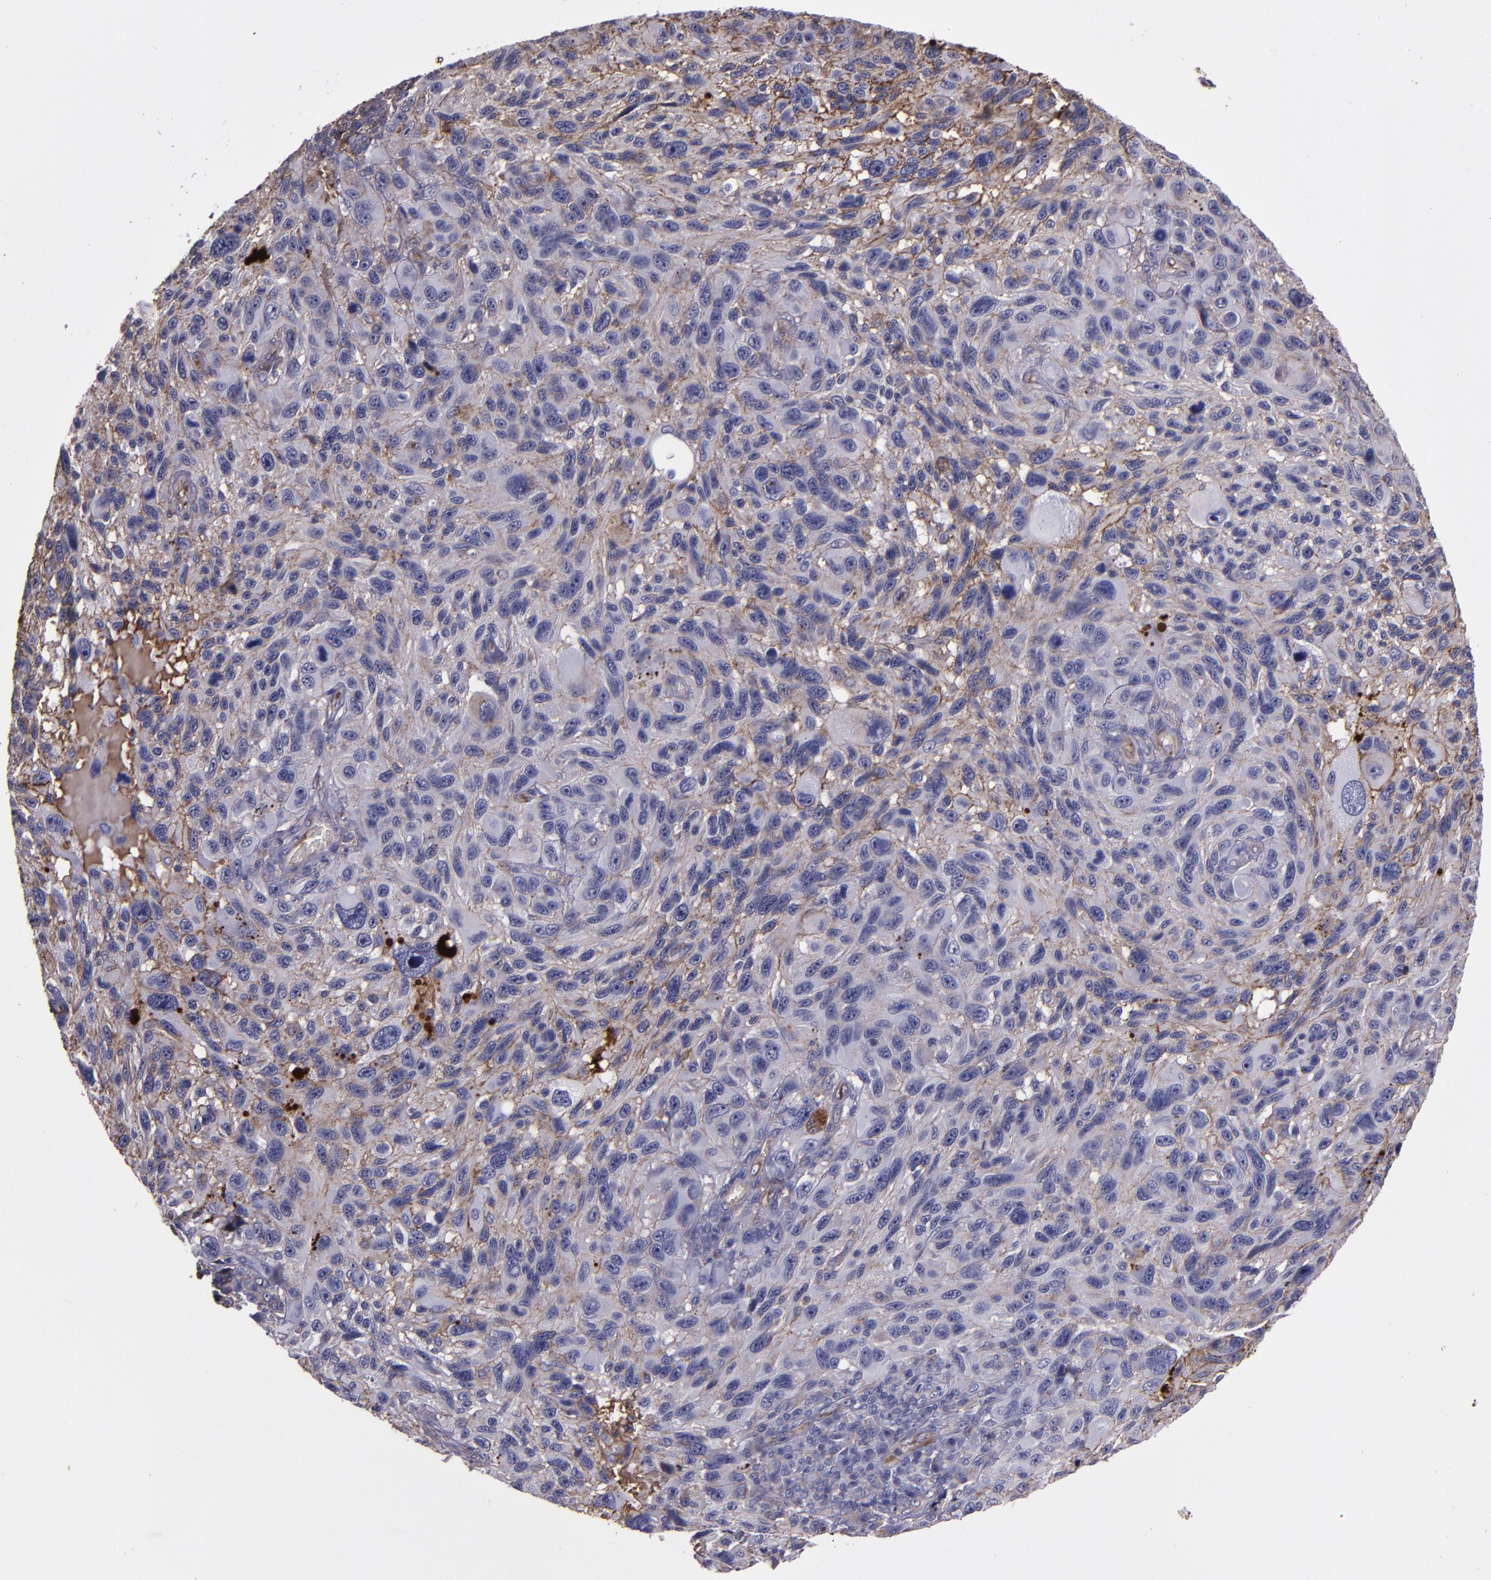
{"staining": {"intensity": "weak", "quantity": "<25%", "location": "cytoplasmic/membranous"}, "tissue": "melanoma", "cell_type": "Tumor cells", "image_type": "cancer", "snomed": [{"axis": "morphology", "description": "Malignant melanoma, NOS"}, {"axis": "topography", "description": "Skin"}], "caption": "Immunohistochemistry (IHC) of melanoma displays no staining in tumor cells. Nuclei are stained in blue.", "gene": "A2M", "patient": {"sex": "male", "age": 53}}